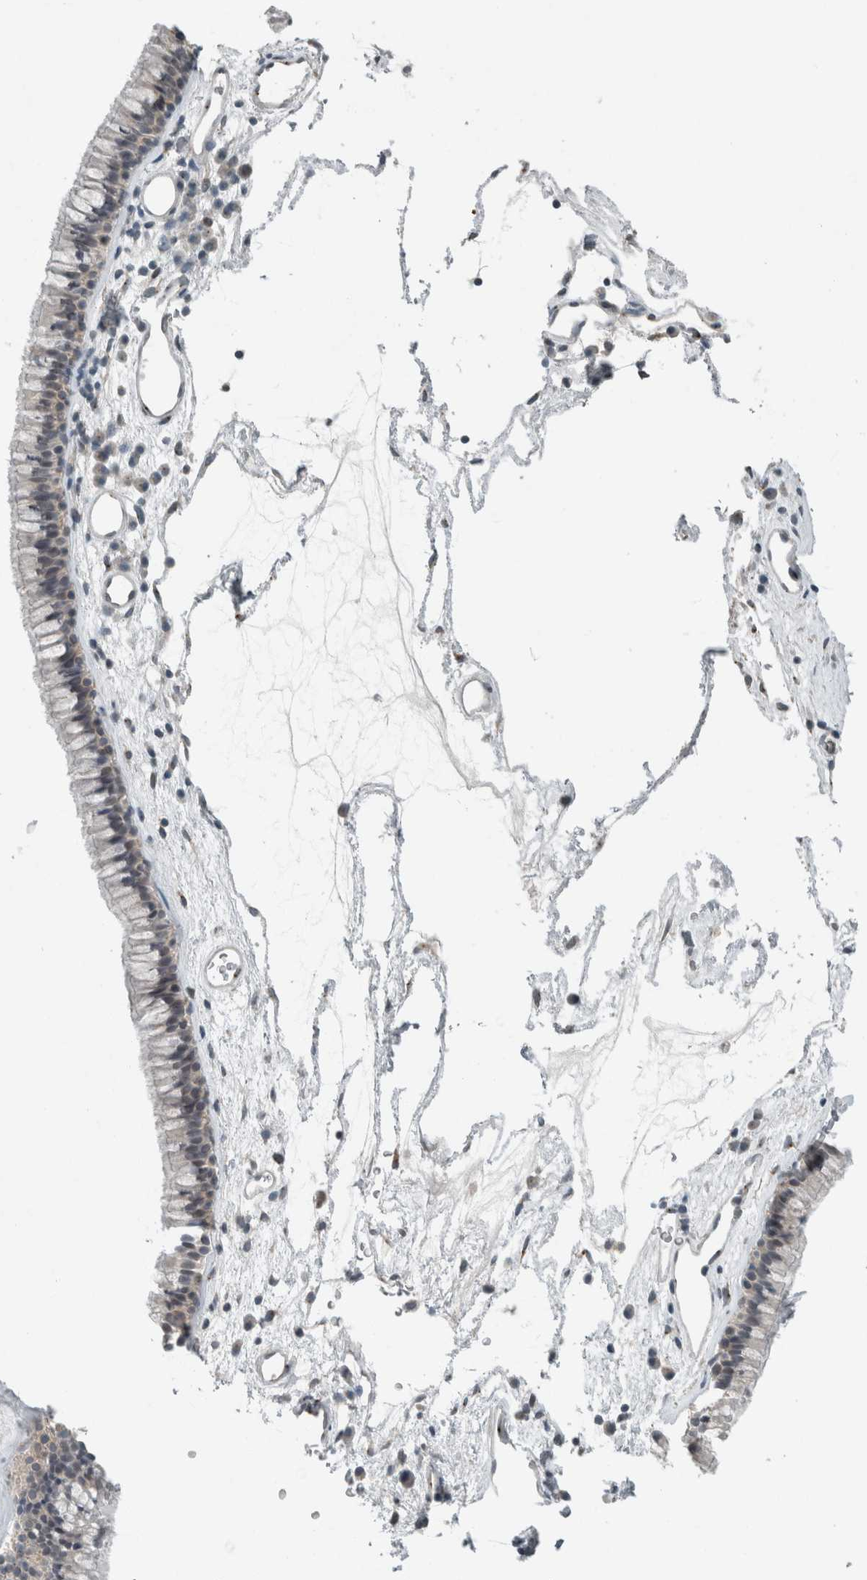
{"staining": {"intensity": "weak", "quantity": "<25%", "location": "cytoplasmic/membranous"}, "tissue": "nasopharynx", "cell_type": "Respiratory epithelial cells", "image_type": "normal", "snomed": [{"axis": "morphology", "description": "Normal tissue, NOS"}, {"axis": "morphology", "description": "Inflammation, NOS"}, {"axis": "topography", "description": "Nasopharynx"}], "caption": "Immunohistochemical staining of normal human nasopharynx shows no significant staining in respiratory epithelial cells.", "gene": "KIF1C", "patient": {"sex": "male", "age": 48}}